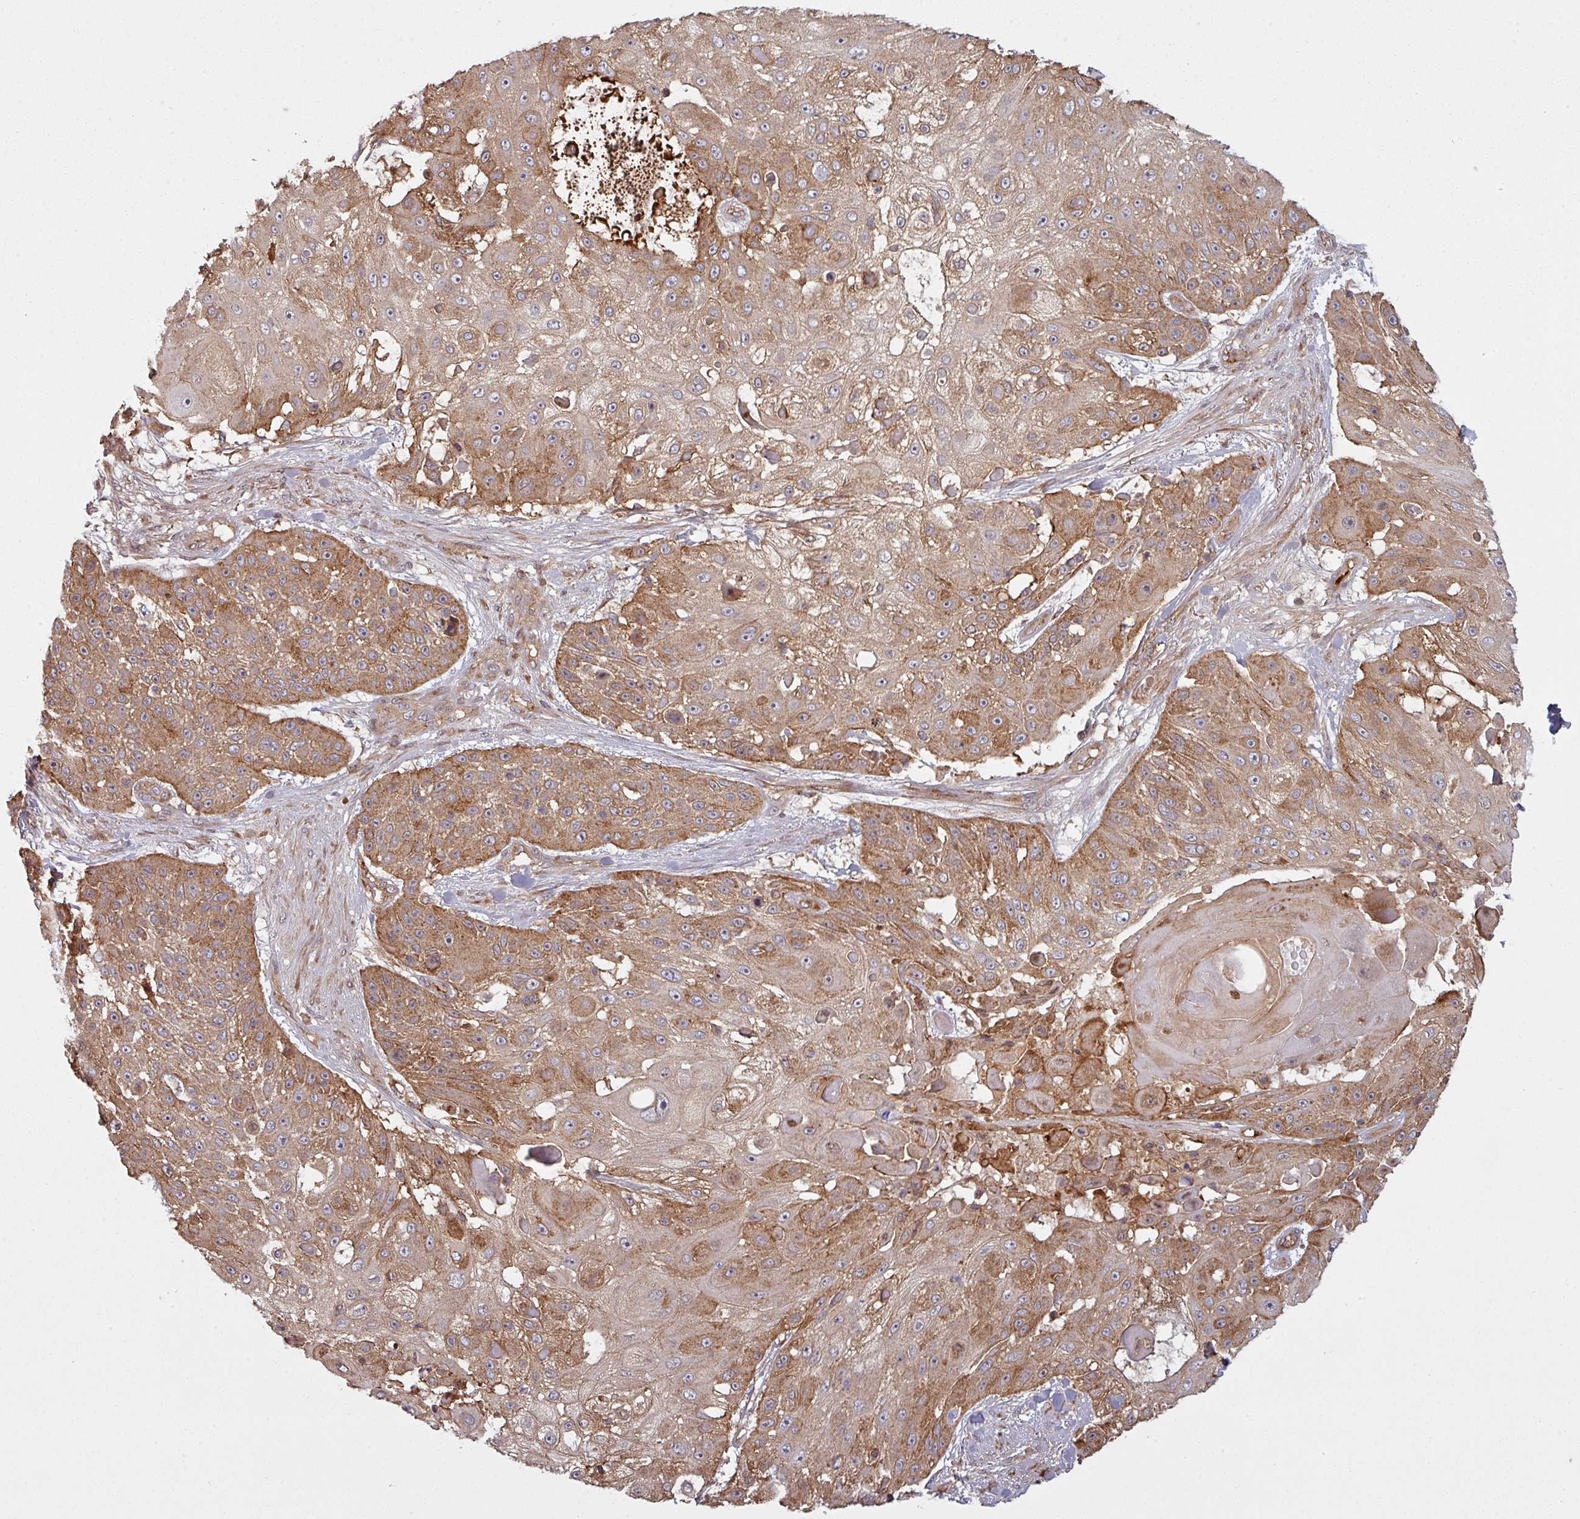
{"staining": {"intensity": "moderate", "quantity": ">75%", "location": "cytoplasmic/membranous"}, "tissue": "skin cancer", "cell_type": "Tumor cells", "image_type": "cancer", "snomed": [{"axis": "morphology", "description": "Squamous cell carcinoma, NOS"}, {"axis": "topography", "description": "Skin"}], "caption": "Skin squamous cell carcinoma stained for a protein (brown) exhibits moderate cytoplasmic/membranous positive expression in about >75% of tumor cells.", "gene": "SNRNP25", "patient": {"sex": "female", "age": 86}}